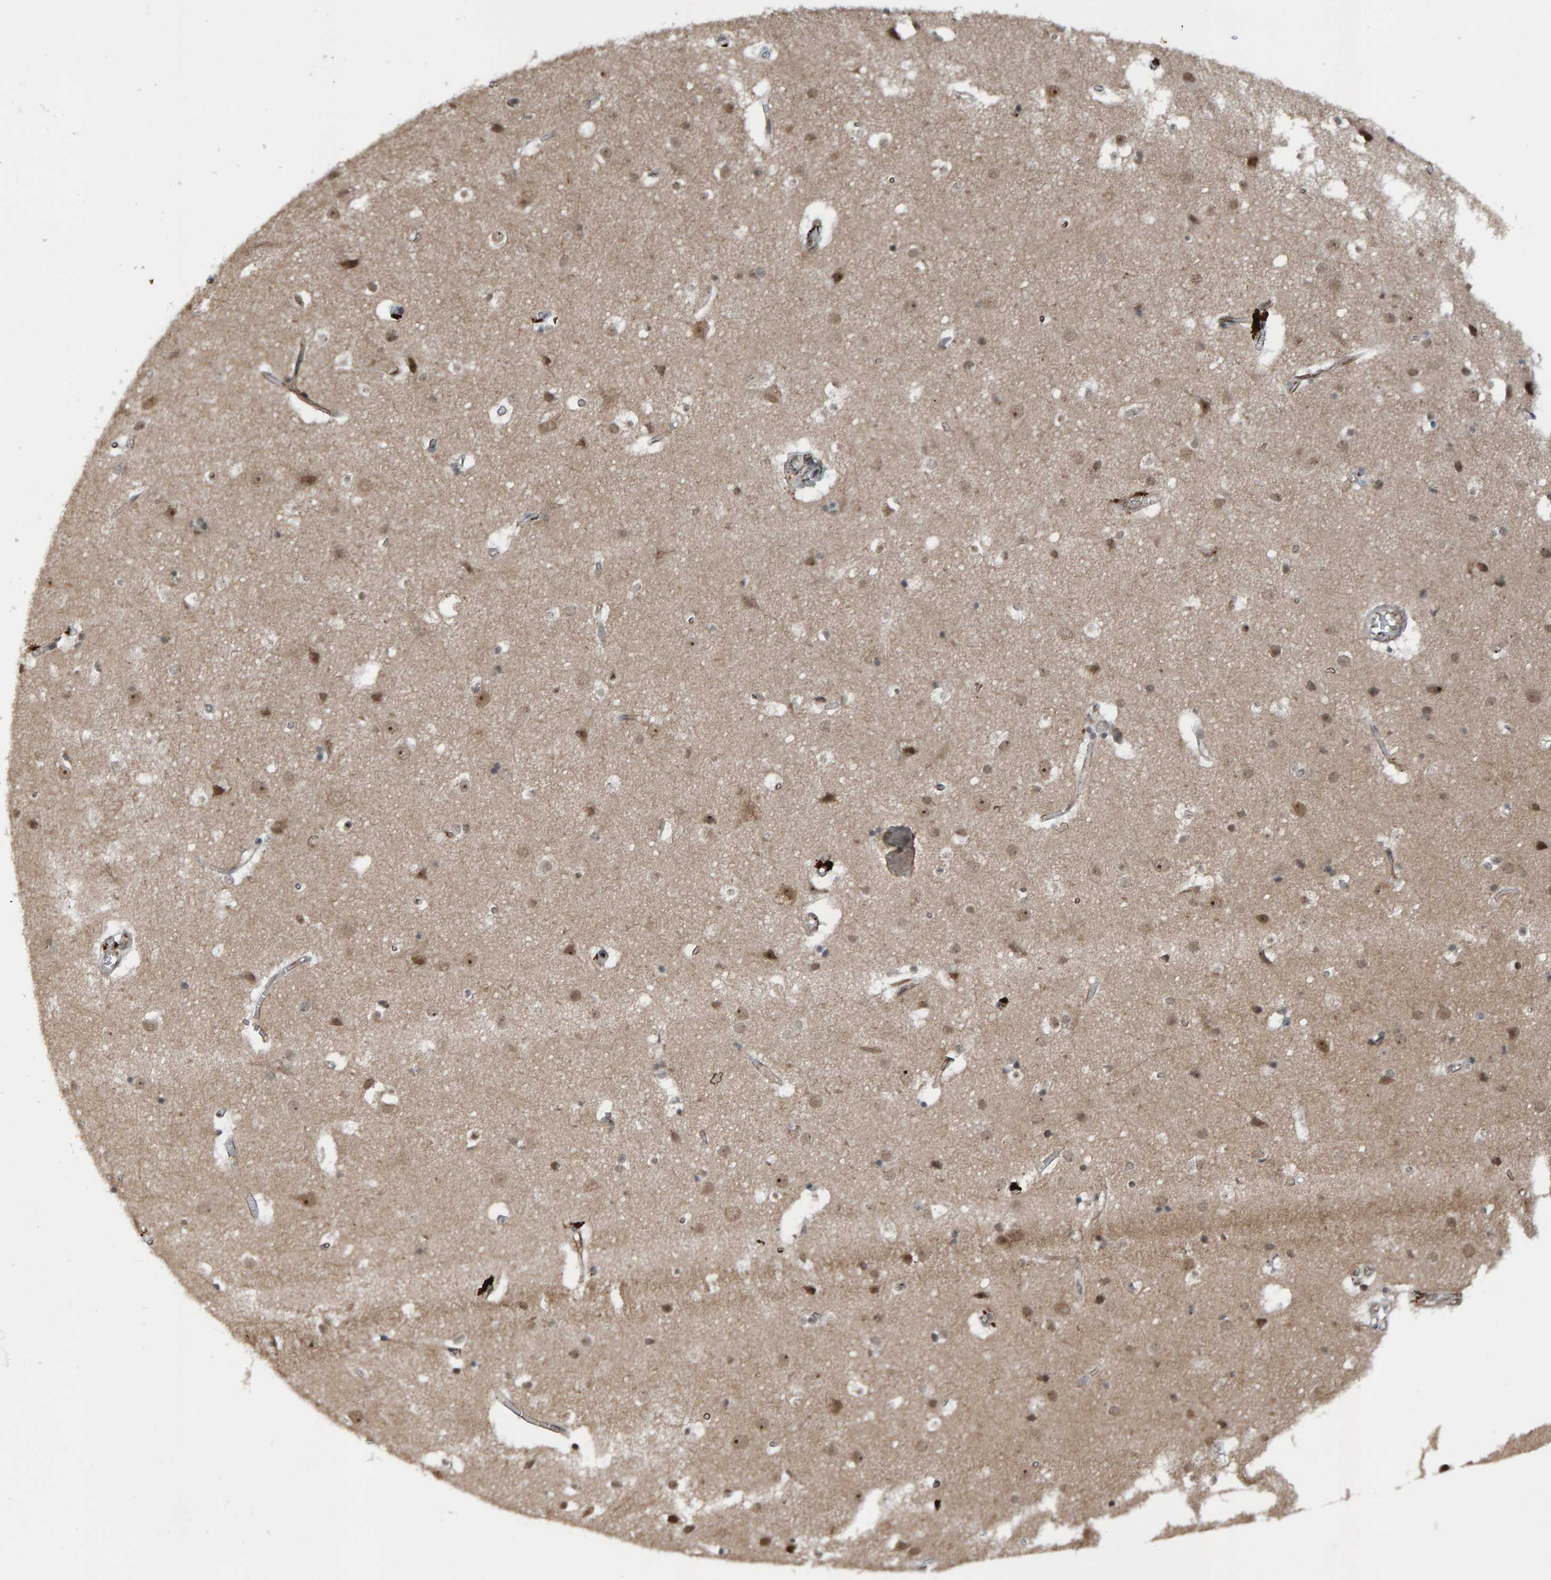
{"staining": {"intensity": "moderate", "quantity": ">75%", "location": "cytoplasmic/membranous,nuclear"}, "tissue": "cerebral cortex", "cell_type": "Endothelial cells", "image_type": "normal", "snomed": [{"axis": "morphology", "description": "Normal tissue, NOS"}, {"axis": "topography", "description": "Cerebral cortex"}], "caption": "Immunohistochemistry (DAB (3,3'-diaminobenzidine)) staining of unremarkable cerebral cortex demonstrates moderate cytoplasmic/membranous,nuclear protein positivity in about >75% of endothelial cells.", "gene": "ZNF366", "patient": {"sex": "male", "age": 54}}